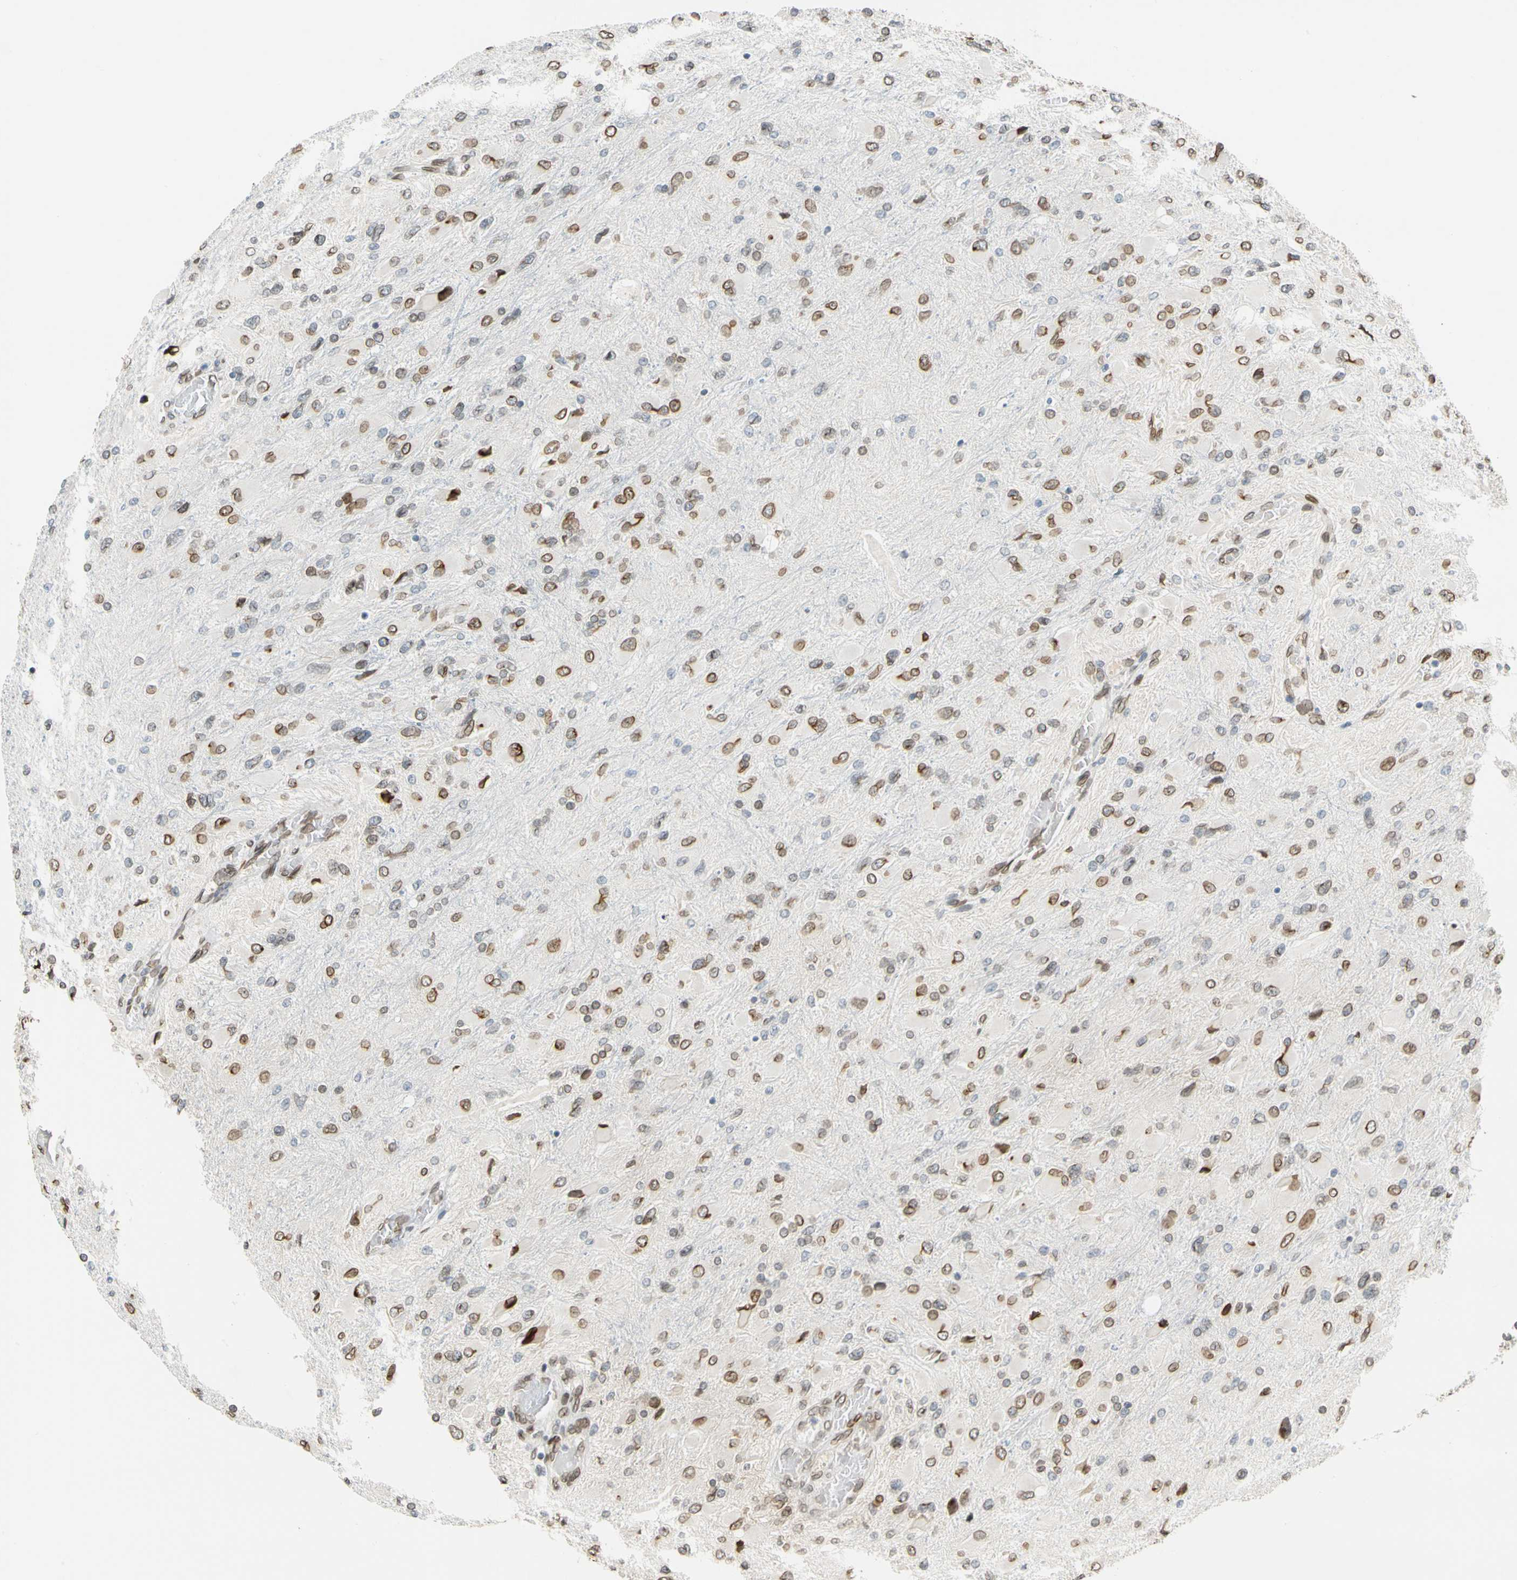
{"staining": {"intensity": "moderate", "quantity": "25%-75%", "location": "cytoplasmic/membranous,nuclear"}, "tissue": "glioma", "cell_type": "Tumor cells", "image_type": "cancer", "snomed": [{"axis": "morphology", "description": "Glioma, malignant, High grade"}, {"axis": "topography", "description": "Cerebral cortex"}], "caption": "Brown immunohistochemical staining in glioma displays moderate cytoplasmic/membranous and nuclear positivity in approximately 25%-75% of tumor cells.", "gene": "SUN1", "patient": {"sex": "female", "age": 36}}